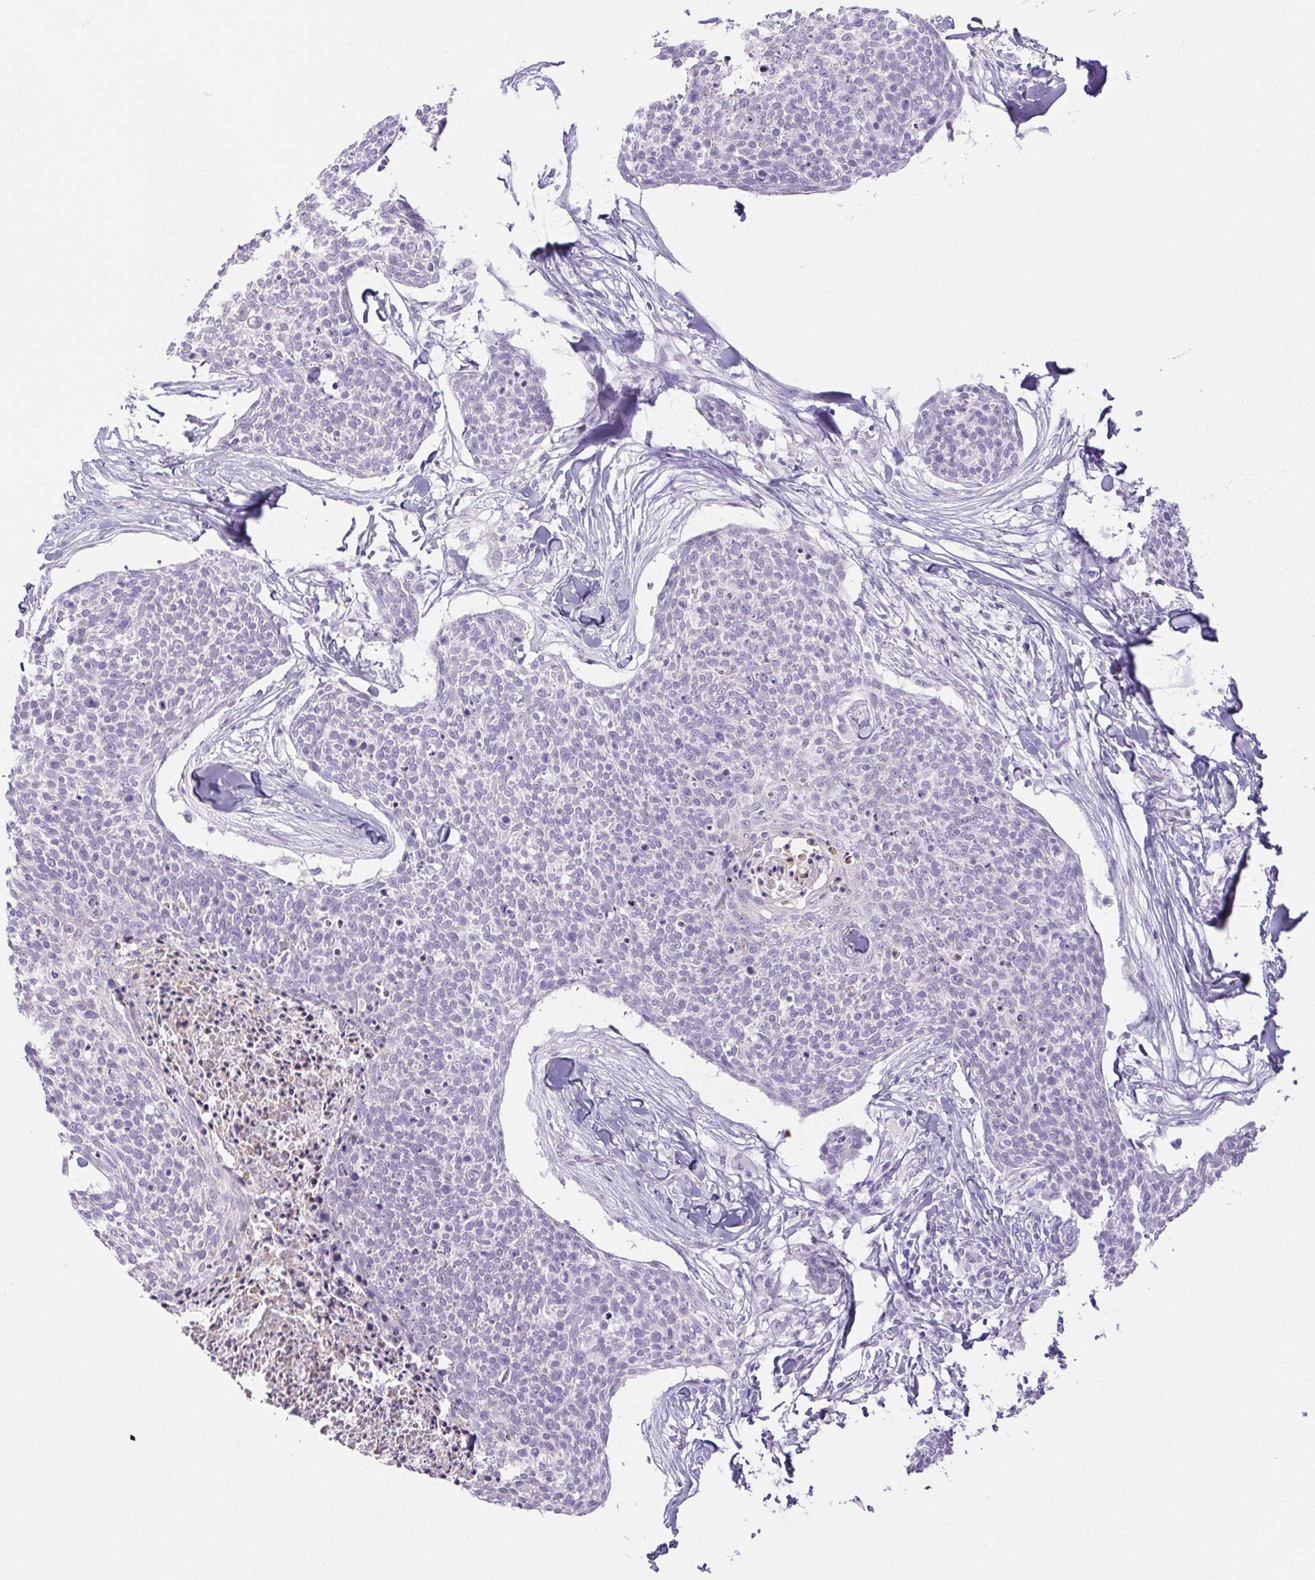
{"staining": {"intensity": "negative", "quantity": "none", "location": "none"}, "tissue": "skin cancer", "cell_type": "Tumor cells", "image_type": "cancer", "snomed": [{"axis": "morphology", "description": "Squamous cell carcinoma, NOS"}, {"axis": "topography", "description": "Skin"}, {"axis": "topography", "description": "Vulva"}], "caption": "This is a histopathology image of IHC staining of squamous cell carcinoma (skin), which shows no expression in tumor cells.", "gene": "ERP27", "patient": {"sex": "female", "age": 75}}